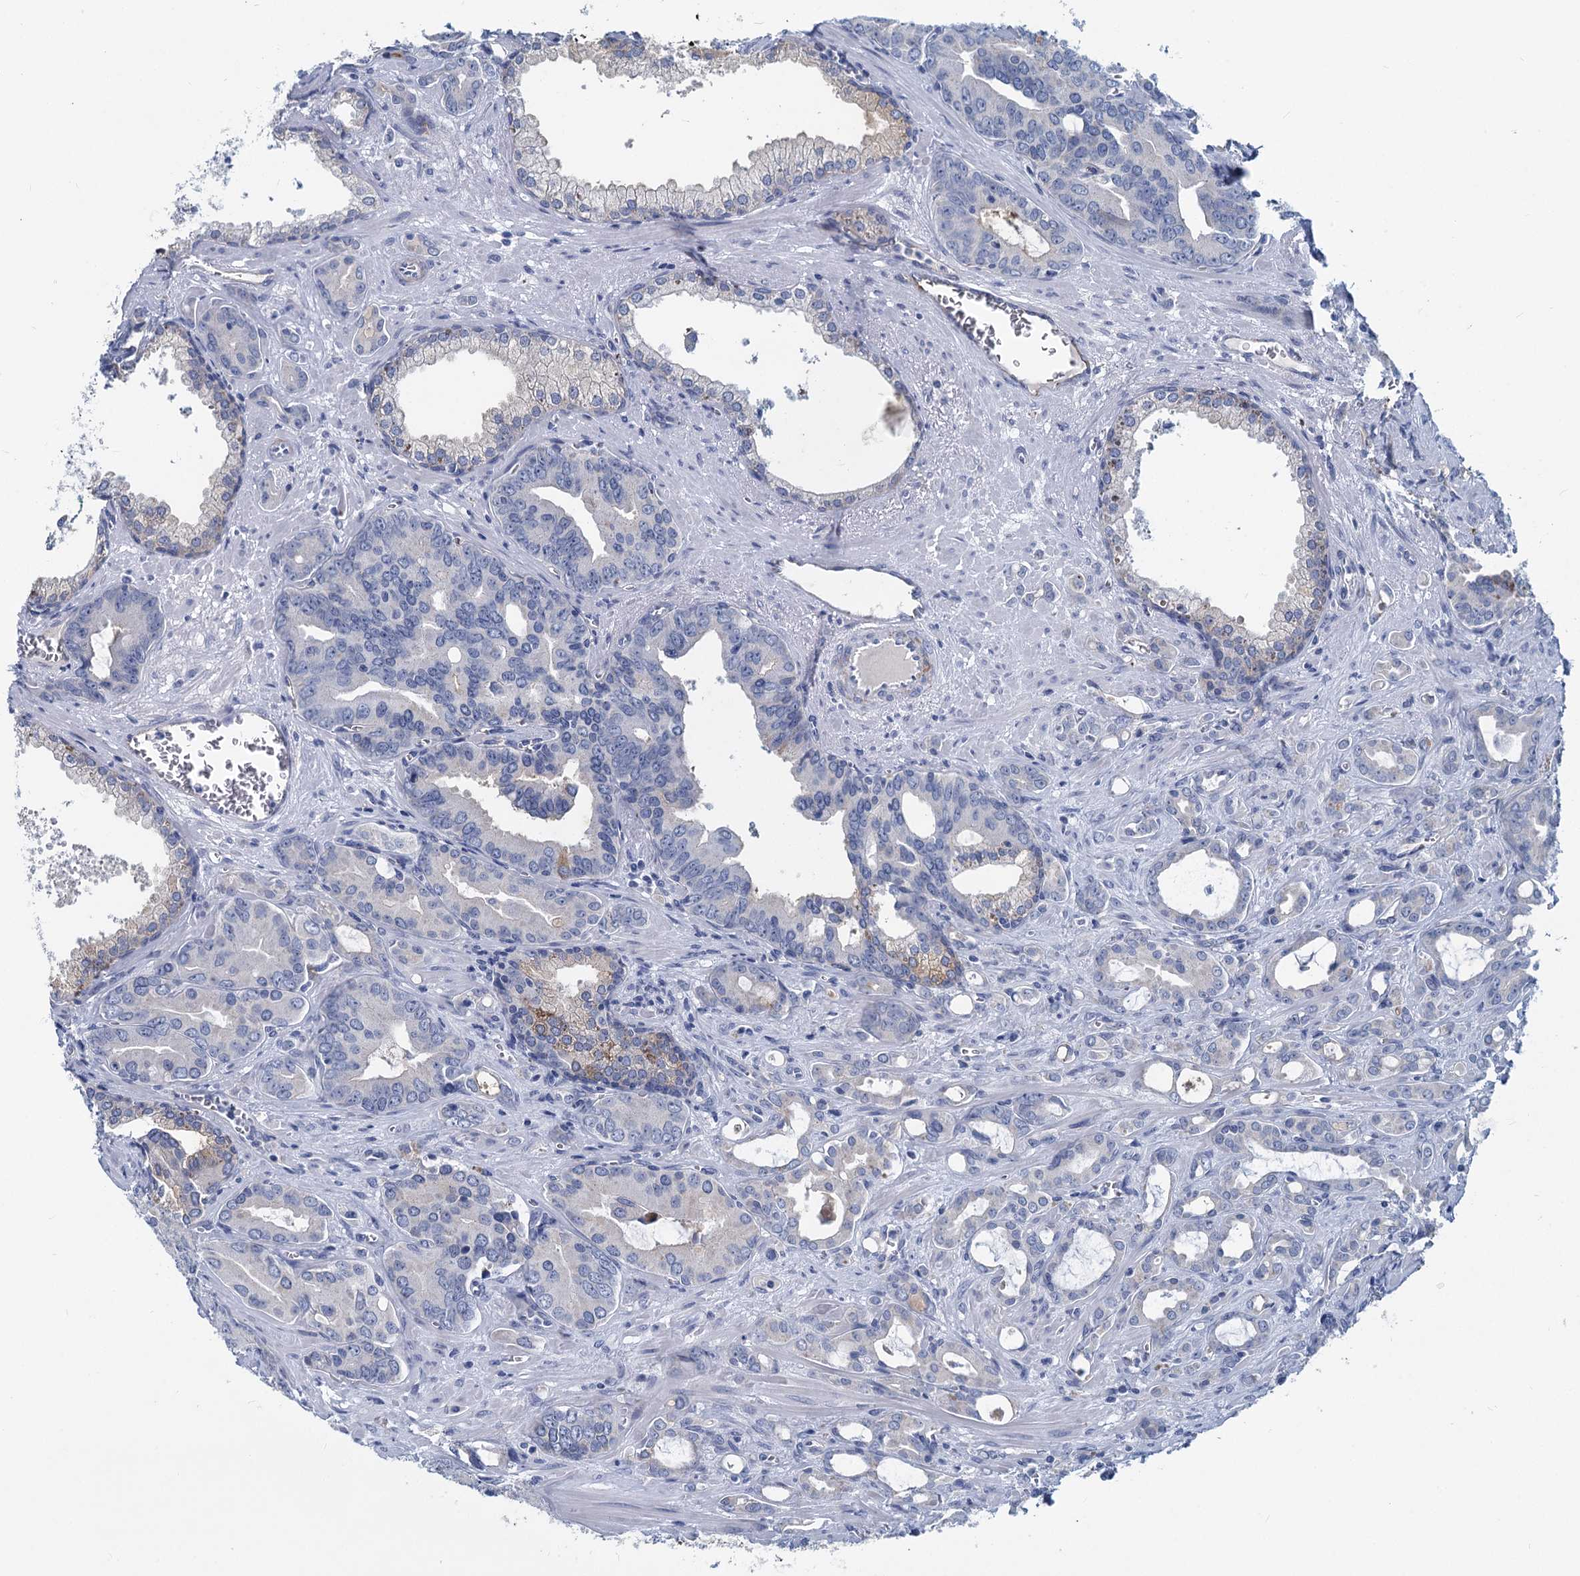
{"staining": {"intensity": "negative", "quantity": "none", "location": "none"}, "tissue": "prostate cancer", "cell_type": "Tumor cells", "image_type": "cancer", "snomed": [{"axis": "morphology", "description": "Adenocarcinoma, High grade"}, {"axis": "topography", "description": "Prostate"}], "caption": "Immunohistochemistry image of prostate high-grade adenocarcinoma stained for a protein (brown), which exhibits no staining in tumor cells.", "gene": "INSC", "patient": {"sex": "male", "age": 72}}